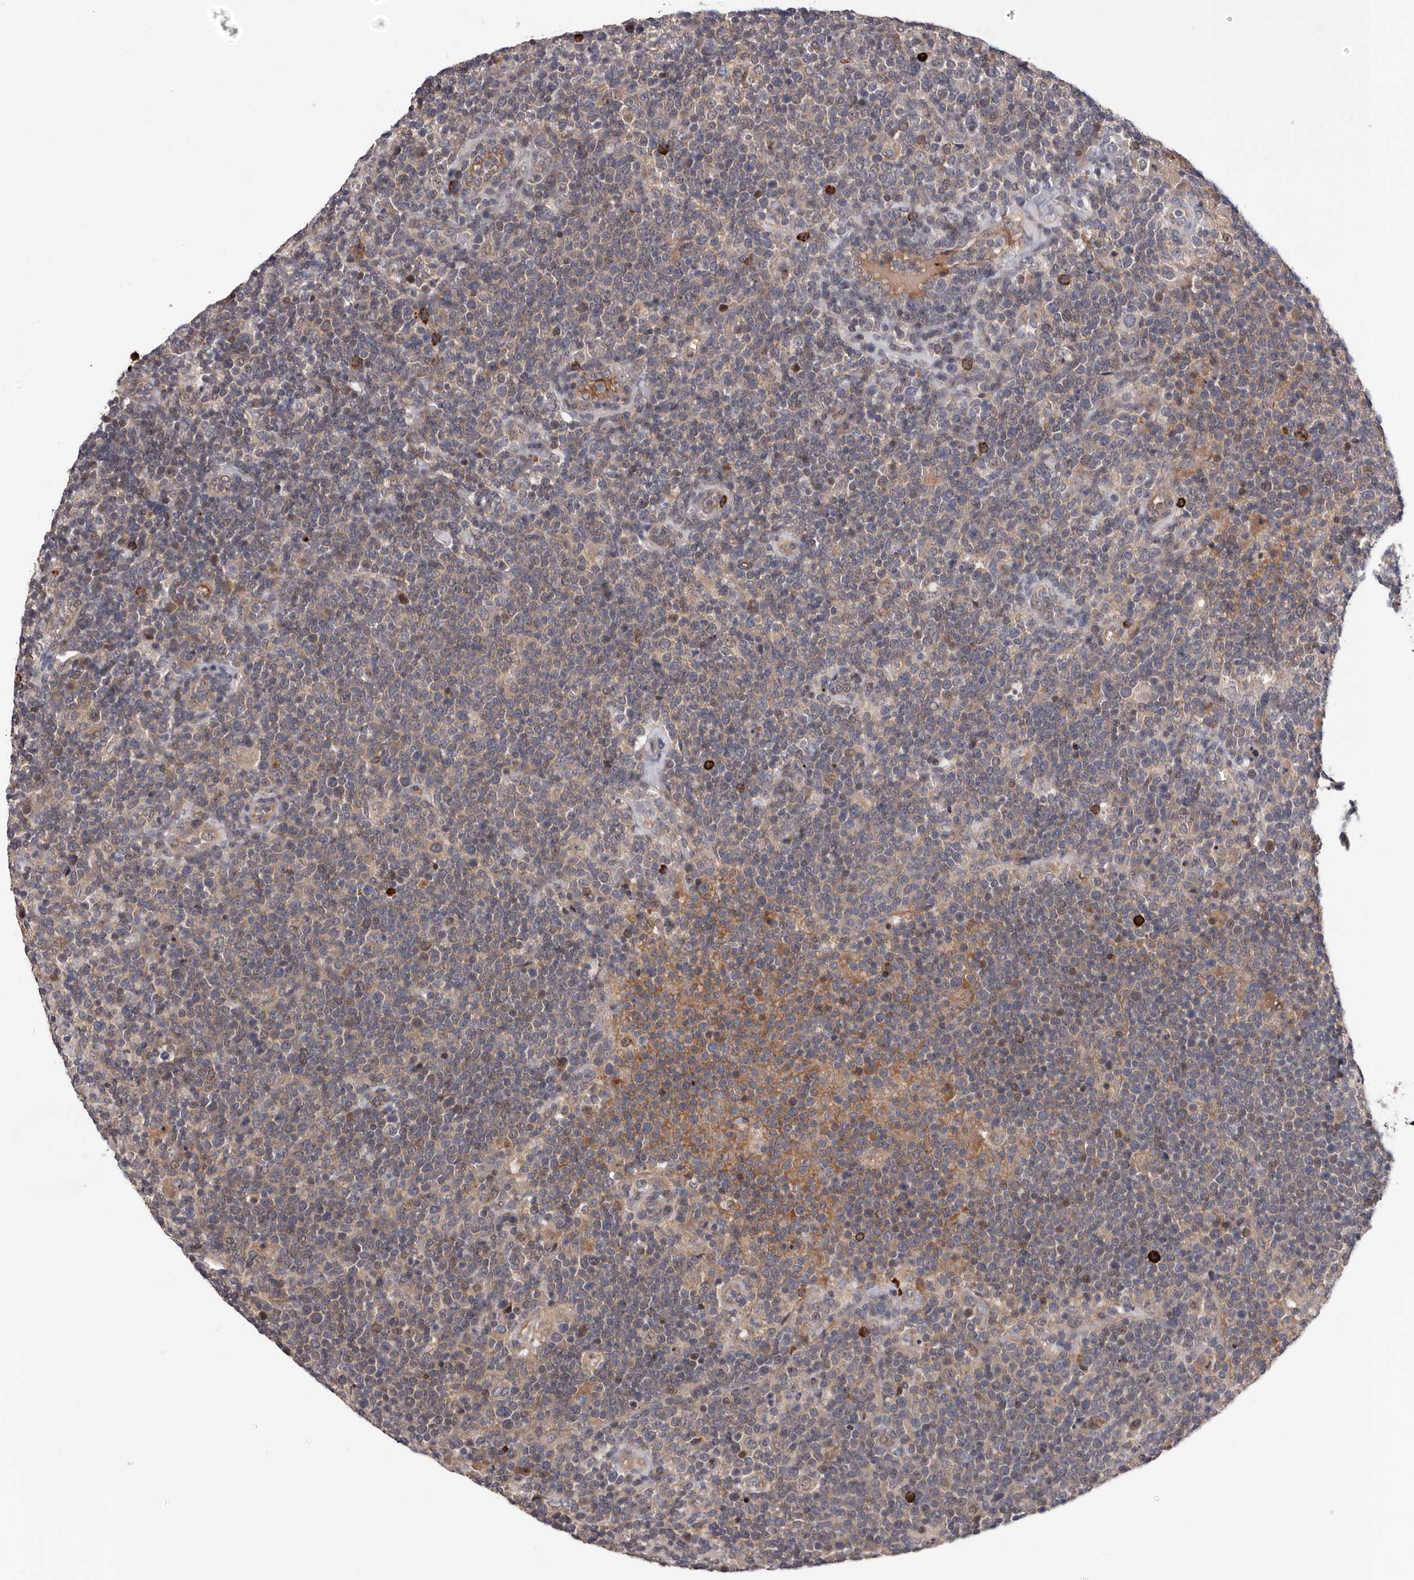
{"staining": {"intensity": "strong", "quantity": "<25%", "location": "cytoplasmic/membranous,nuclear"}, "tissue": "lymphoma", "cell_type": "Tumor cells", "image_type": "cancer", "snomed": [{"axis": "morphology", "description": "Malignant lymphoma, non-Hodgkin's type, High grade"}, {"axis": "topography", "description": "Lymph node"}], "caption": "Protein analysis of lymphoma tissue exhibits strong cytoplasmic/membranous and nuclear positivity in about <25% of tumor cells.", "gene": "MED8", "patient": {"sex": "male", "age": 61}}